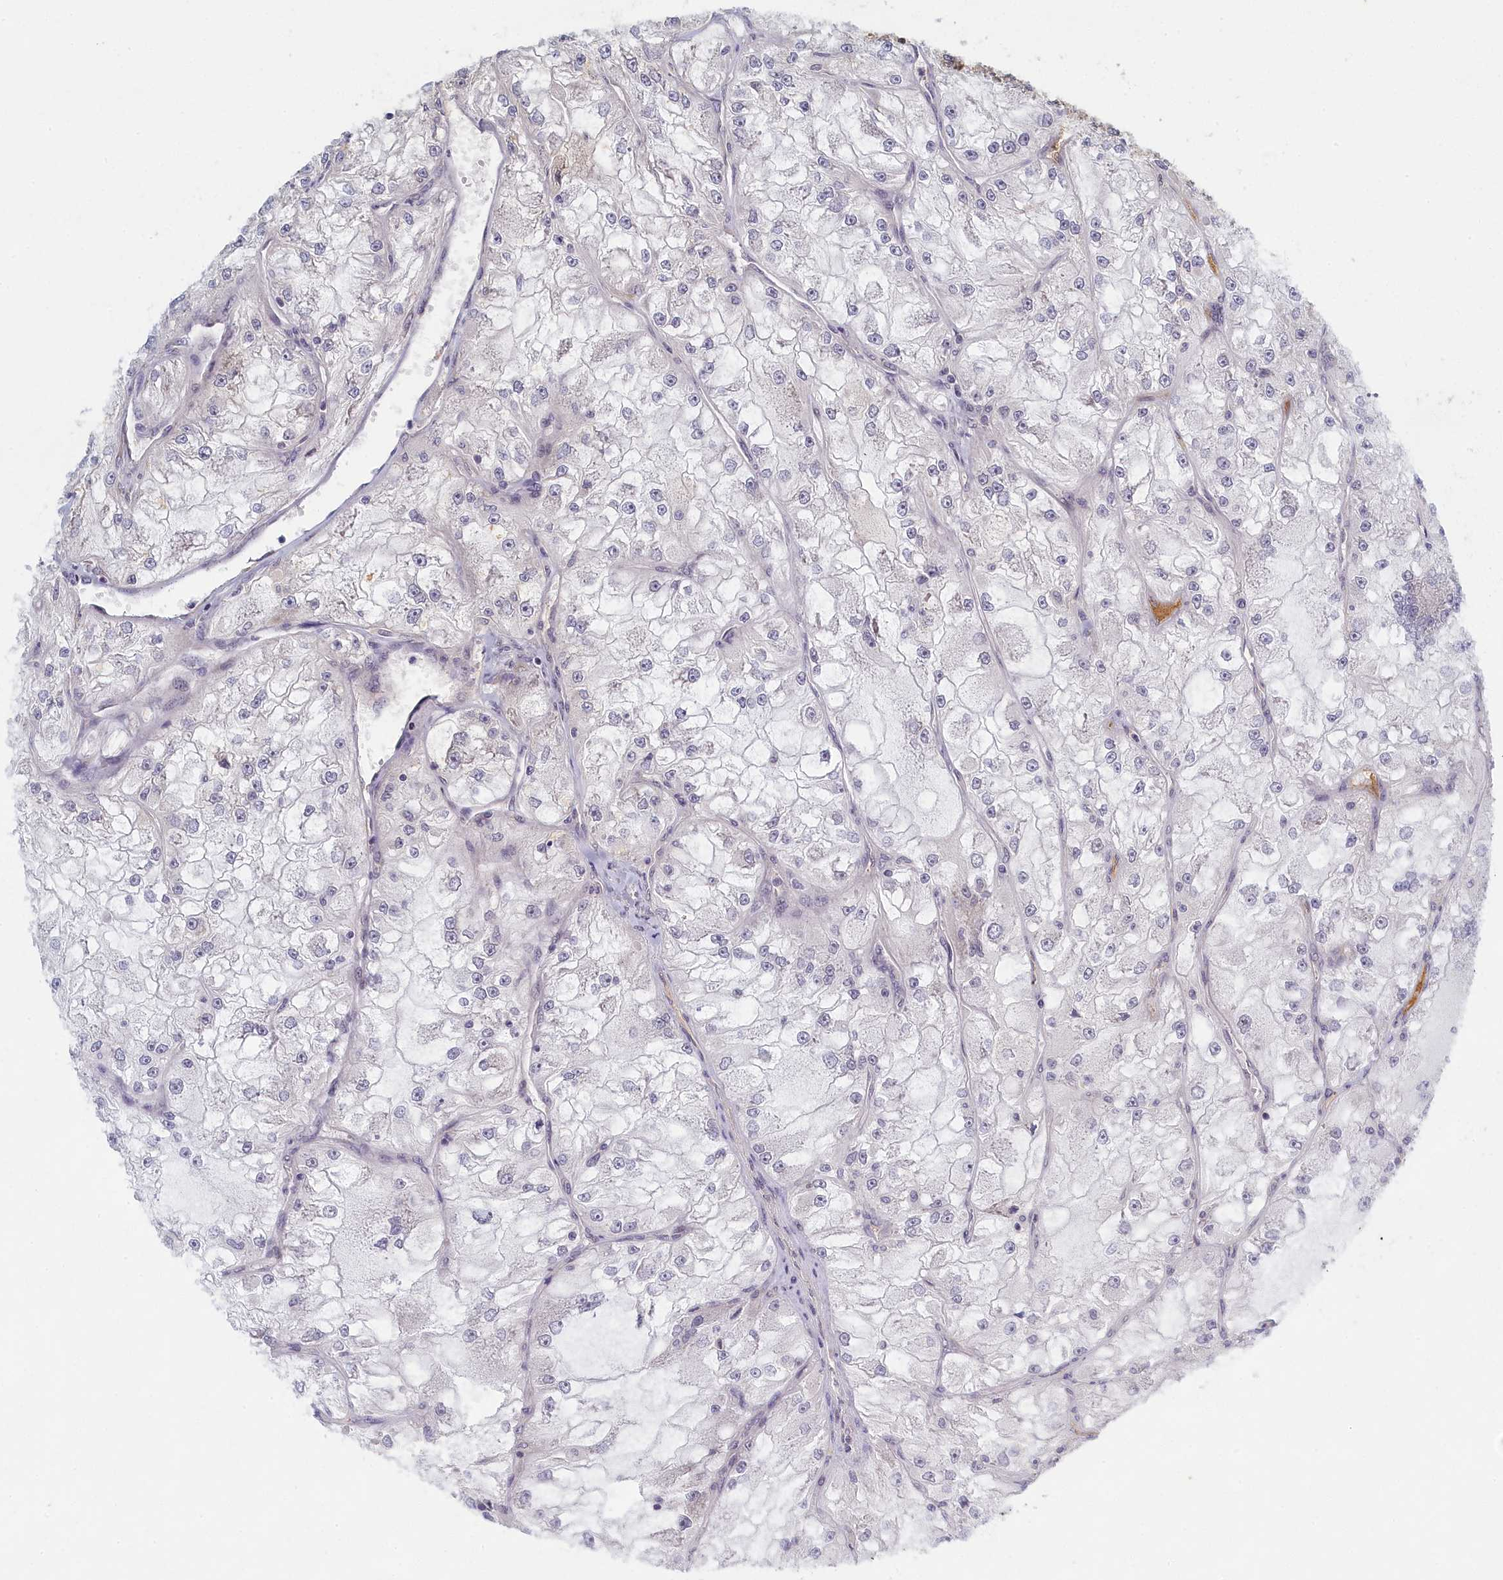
{"staining": {"intensity": "negative", "quantity": "none", "location": "none"}, "tissue": "renal cancer", "cell_type": "Tumor cells", "image_type": "cancer", "snomed": [{"axis": "morphology", "description": "Adenocarcinoma, NOS"}, {"axis": "topography", "description": "Kidney"}], "caption": "DAB immunohistochemical staining of human renal cancer shows no significant expression in tumor cells.", "gene": "DNAJC17", "patient": {"sex": "female", "age": 72}}